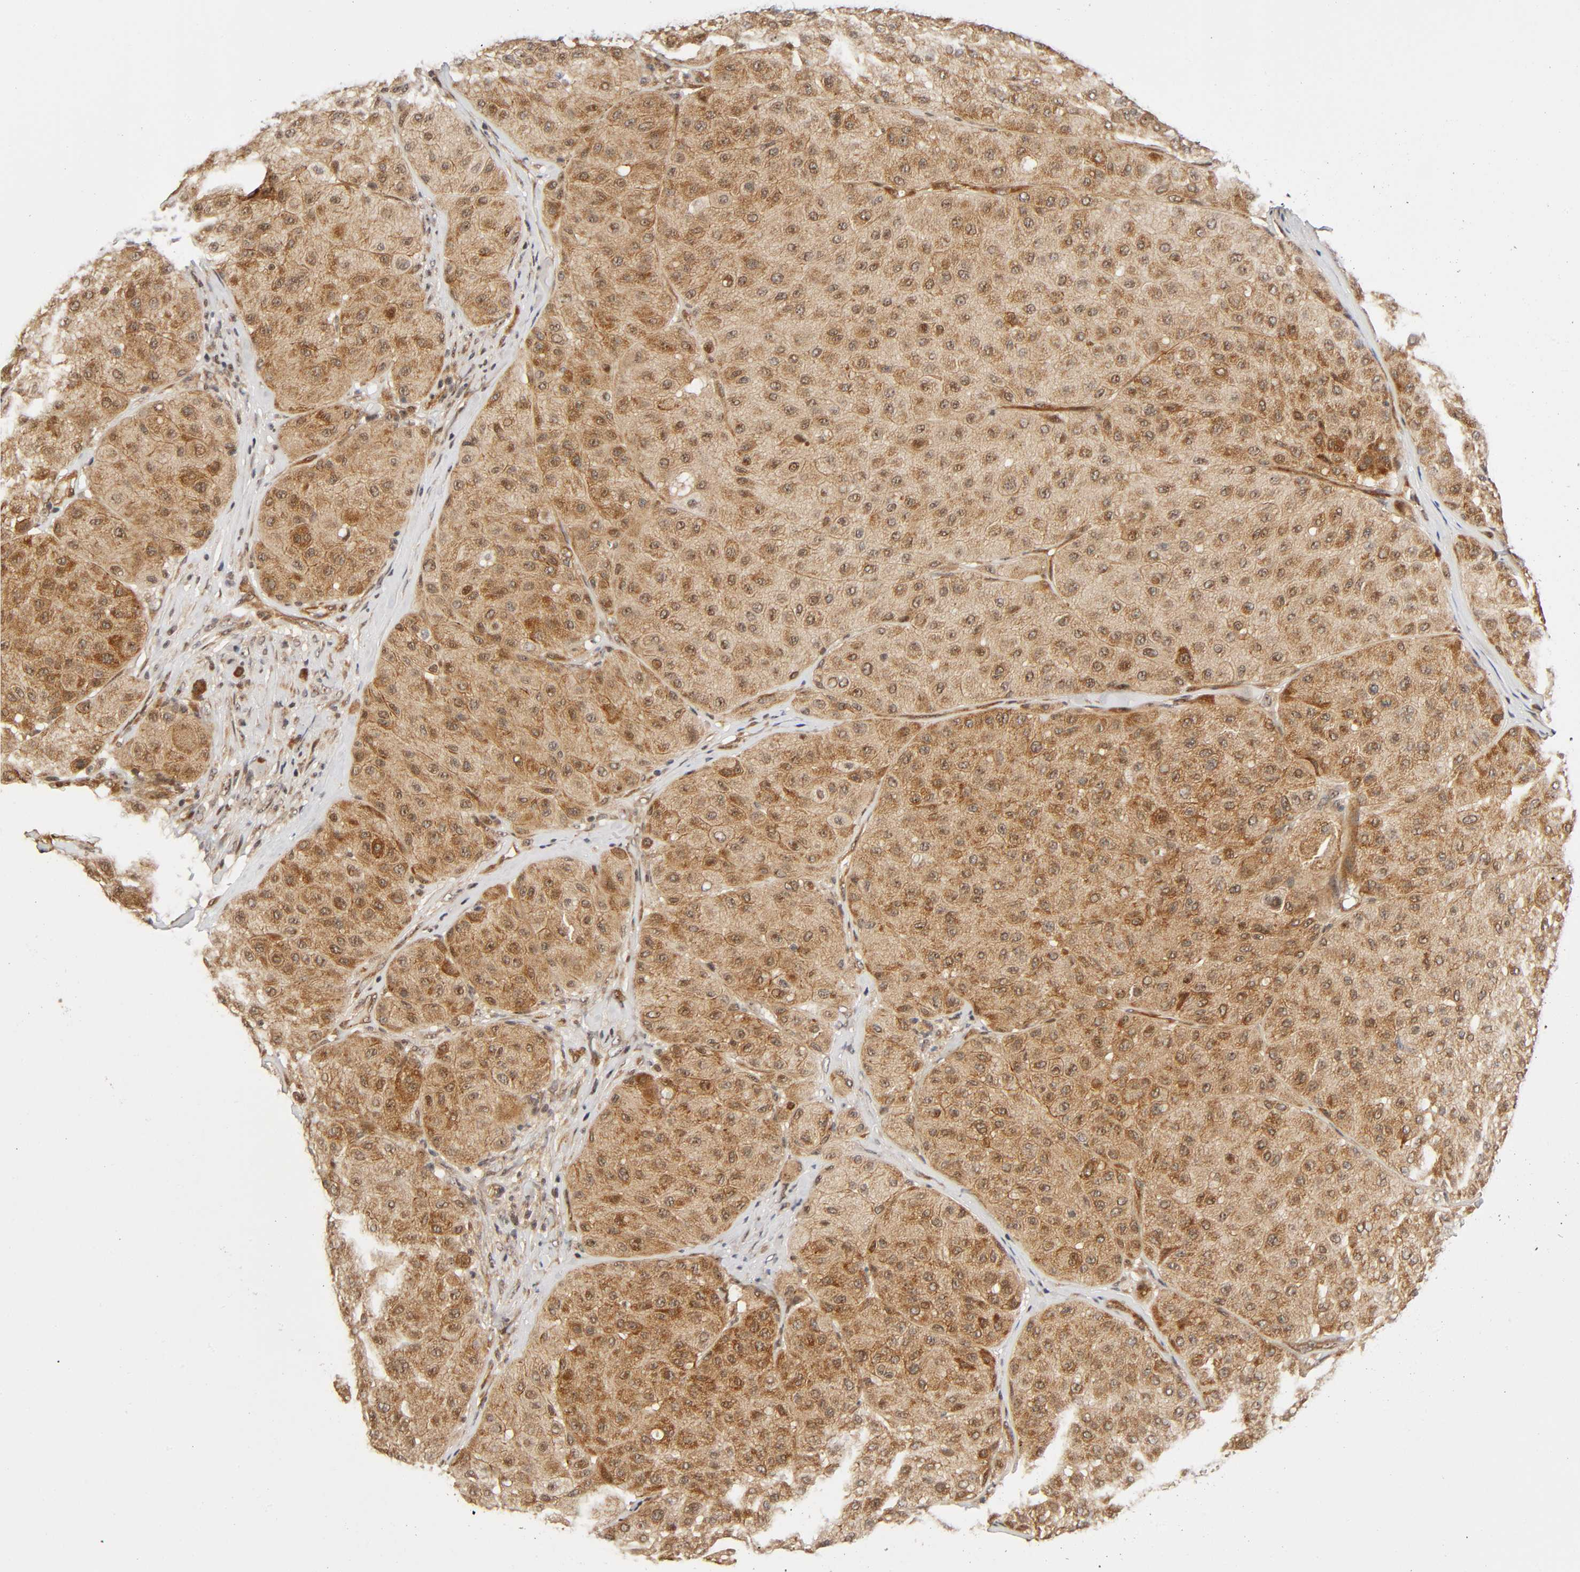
{"staining": {"intensity": "moderate", "quantity": ">75%", "location": "cytoplasmic/membranous,nuclear"}, "tissue": "melanoma", "cell_type": "Tumor cells", "image_type": "cancer", "snomed": [{"axis": "morphology", "description": "Normal tissue, NOS"}, {"axis": "morphology", "description": "Malignant melanoma, Metastatic site"}, {"axis": "topography", "description": "Skin"}], "caption": "Tumor cells exhibit medium levels of moderate cytoplasmic/membranous and nuclear staining in about >75% of cells in malignant melanoma (metastatic site).", "gene": "IQCJ-SCHIP1", "patient": {"sex": "male", "age": 41}}